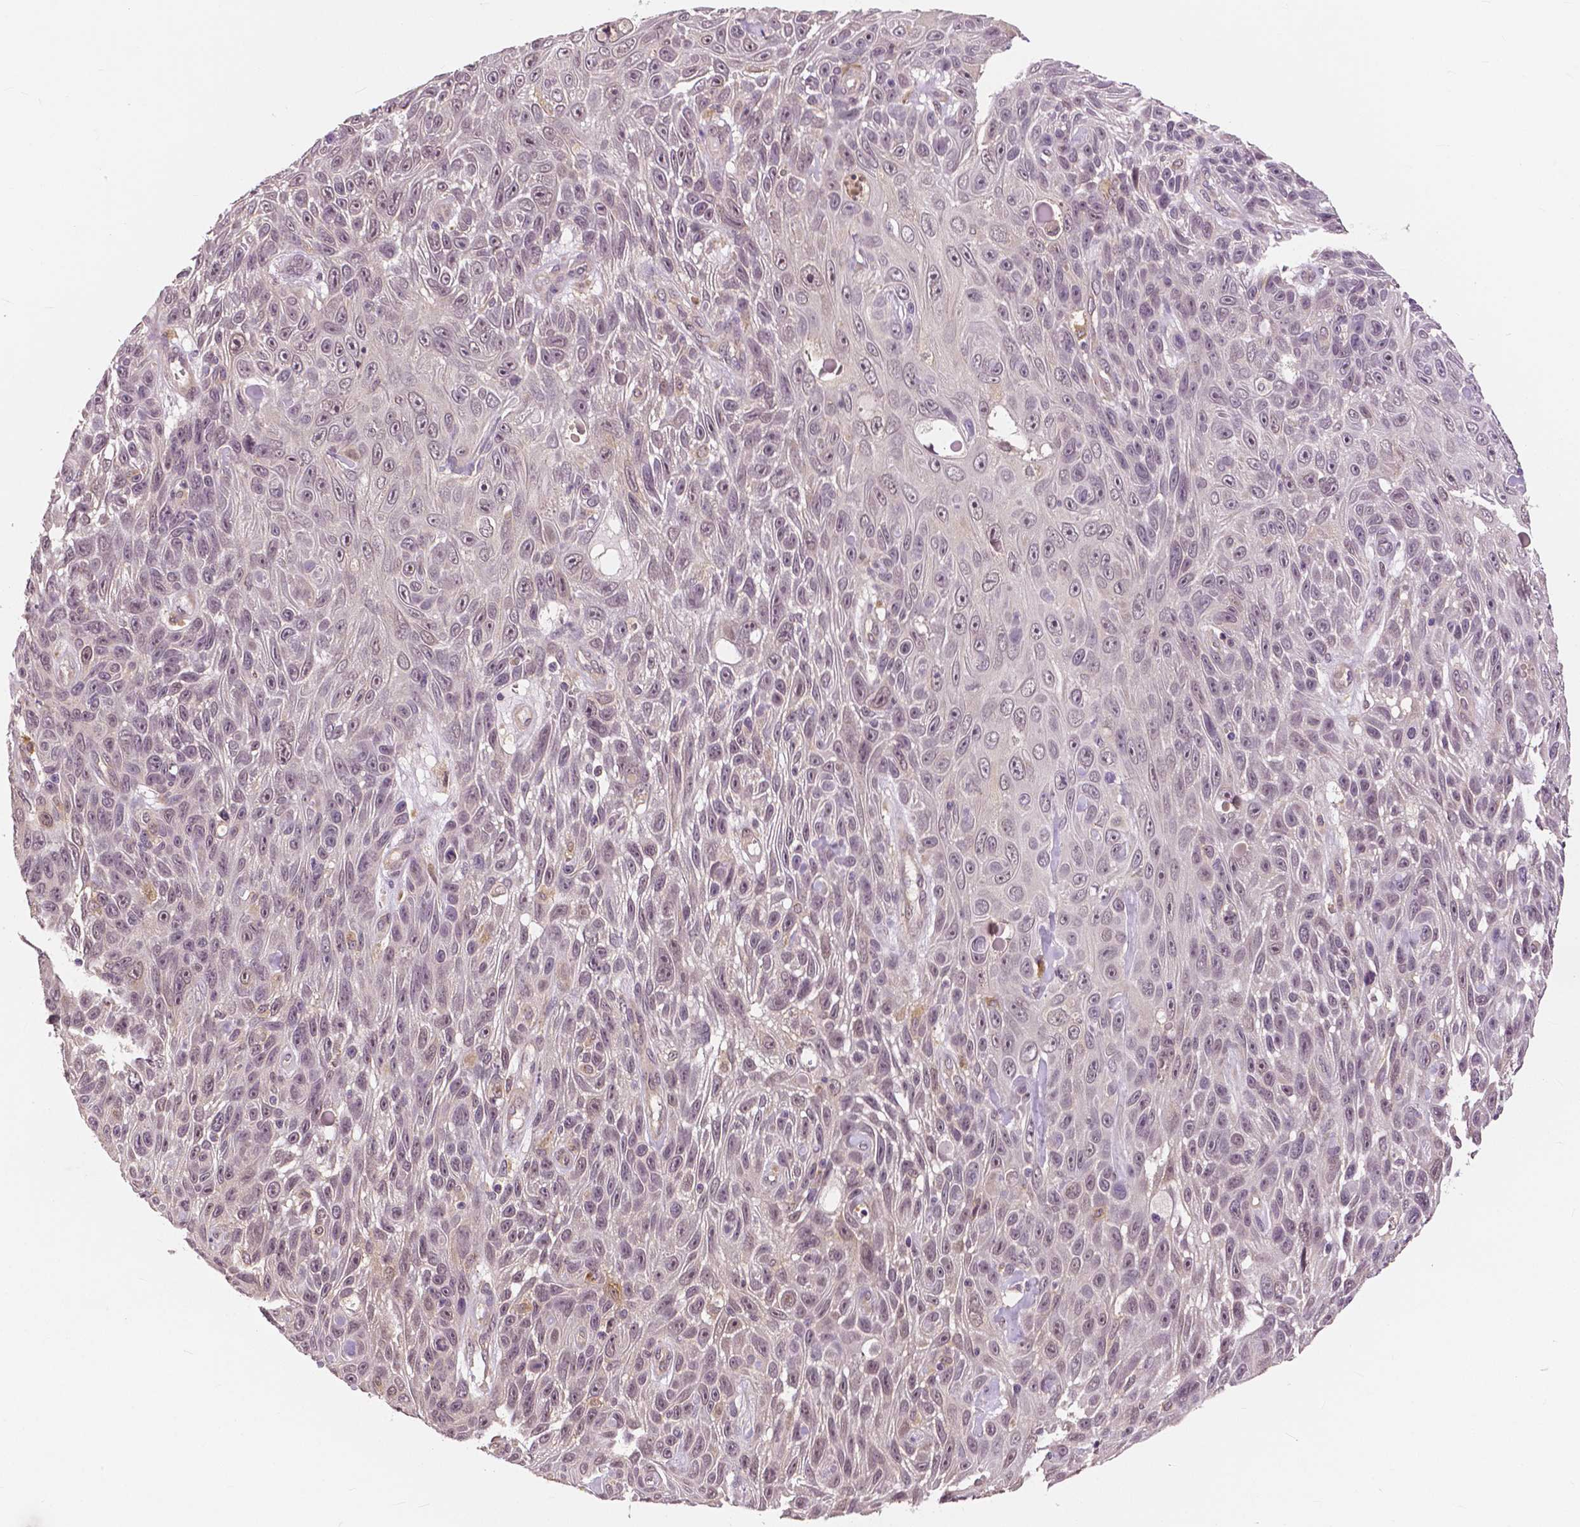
{"staining": {"intensity": "weak", "quantity": "25%-75%", "location": "nuclear"}, "tissue": "skin cancer", "cell_type": "Tumor cells", "image_type": "cancer", "snomed": [{"axis": "morphology", "description": "Squamous cell carcinoma, NOS"}, {"axis": "topography", "description": "Skin"}], "caption": "A high-resolution photomicrograph shows immunohistochemistry (IHC) staining of skin squamous cell carcinoma, which displays weak nuclear positivity in about 25%-75% of tumor cells.", "gene": "MAP1LC3B", "patient": {"sex": "male", "age": 82}}